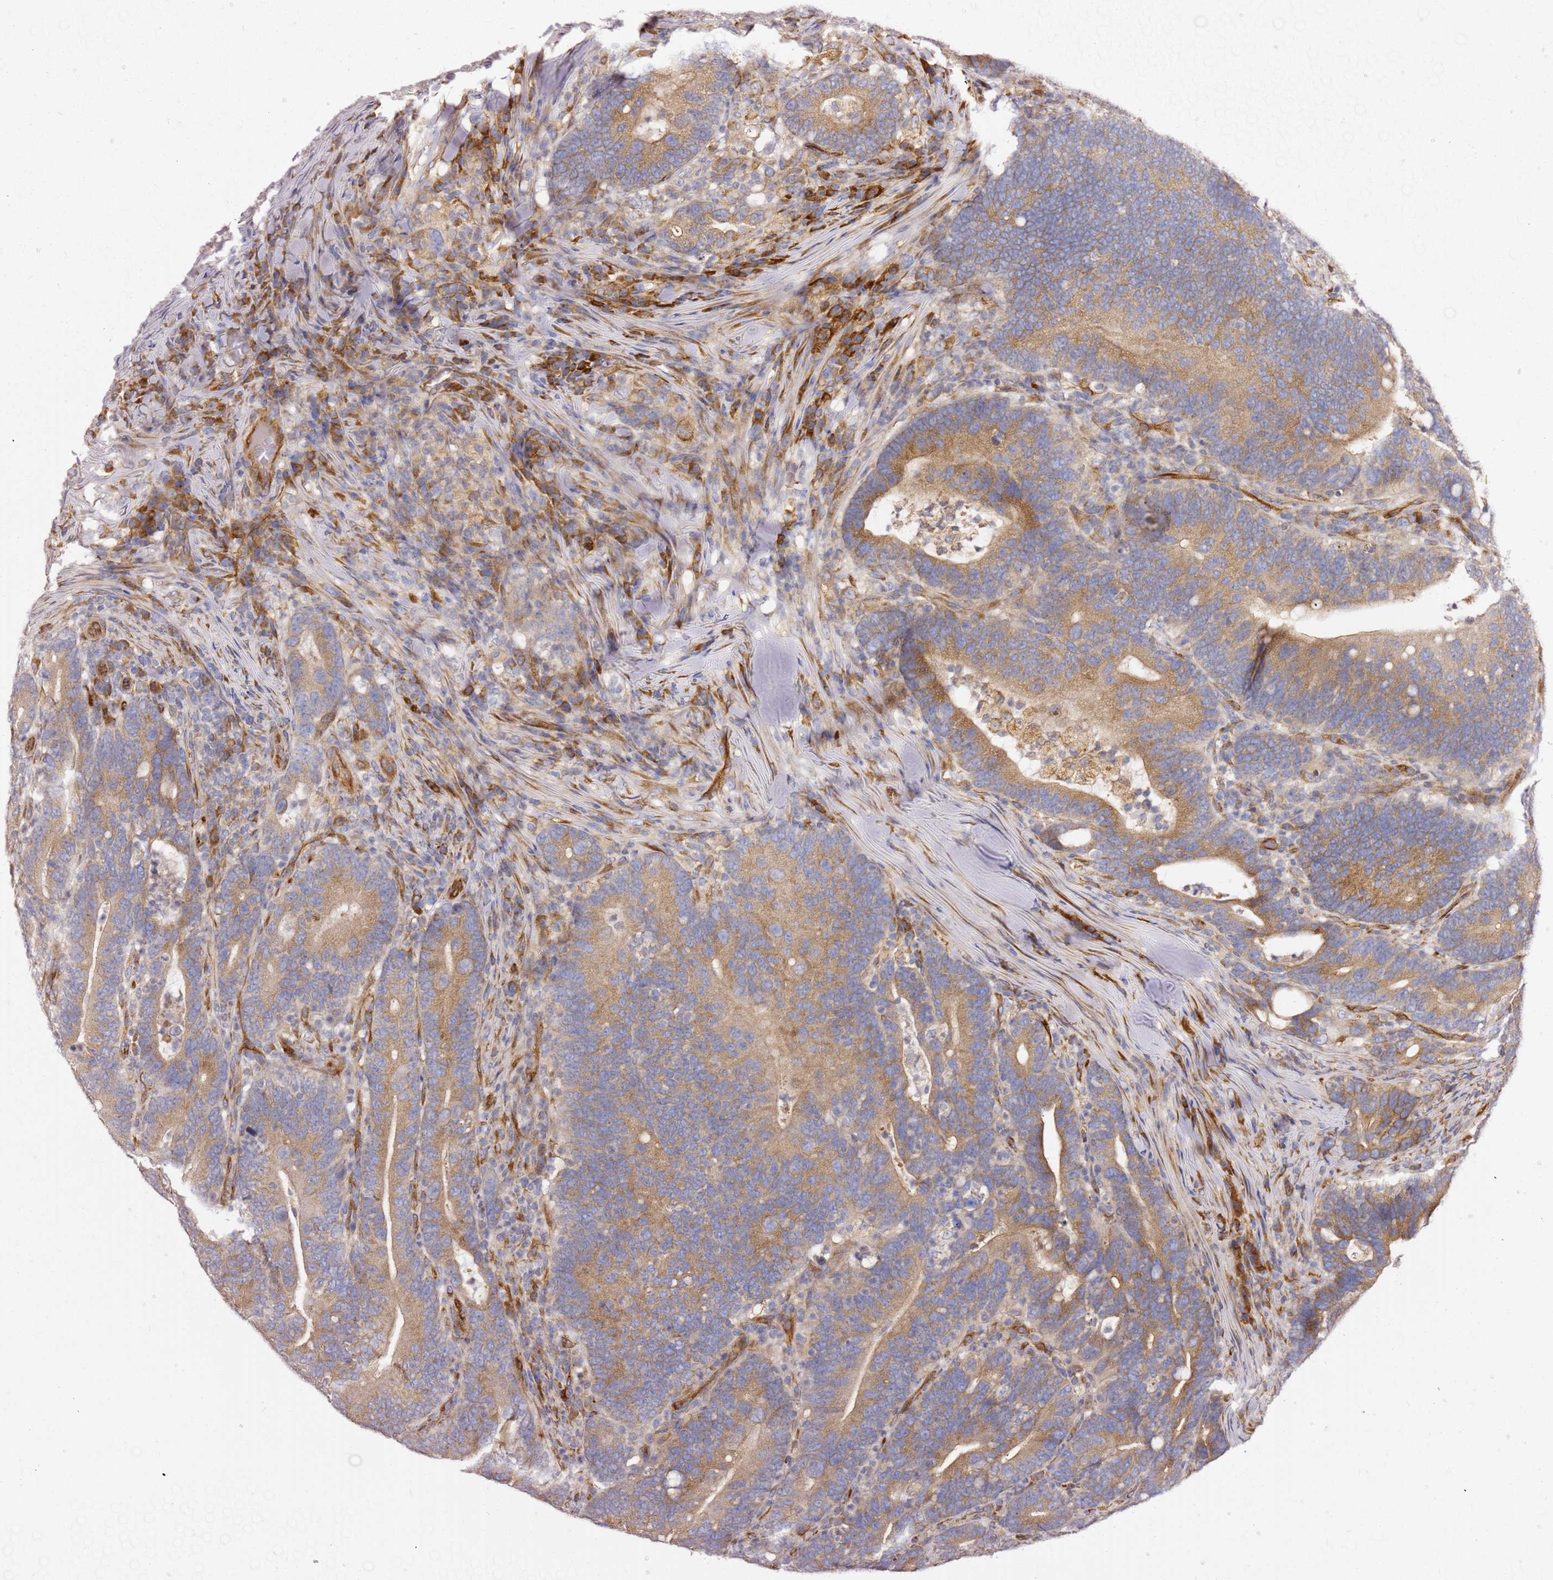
{"staining": {"intensity": "moderate", "quantity": ">75%", "location": "cytoplasmic/membranous"}, "tissue": "colorectal cancer", "cell_type": "Tumor cells", "image_type": "cancer", "snomed": [{"axis": "morphology", "description": "Adenocarcinoma, NOS"}, {"axis": "topography", "description": "Colon"}], "caption": "Human adenocarcinoma (colorectal) stained for a protein (brown) reveals moderate cytoplasmic/membranous positive staining in about >75% of tumor cells.", "gene": "KIF7", "patient": {"sex": "female", "age": 66}}